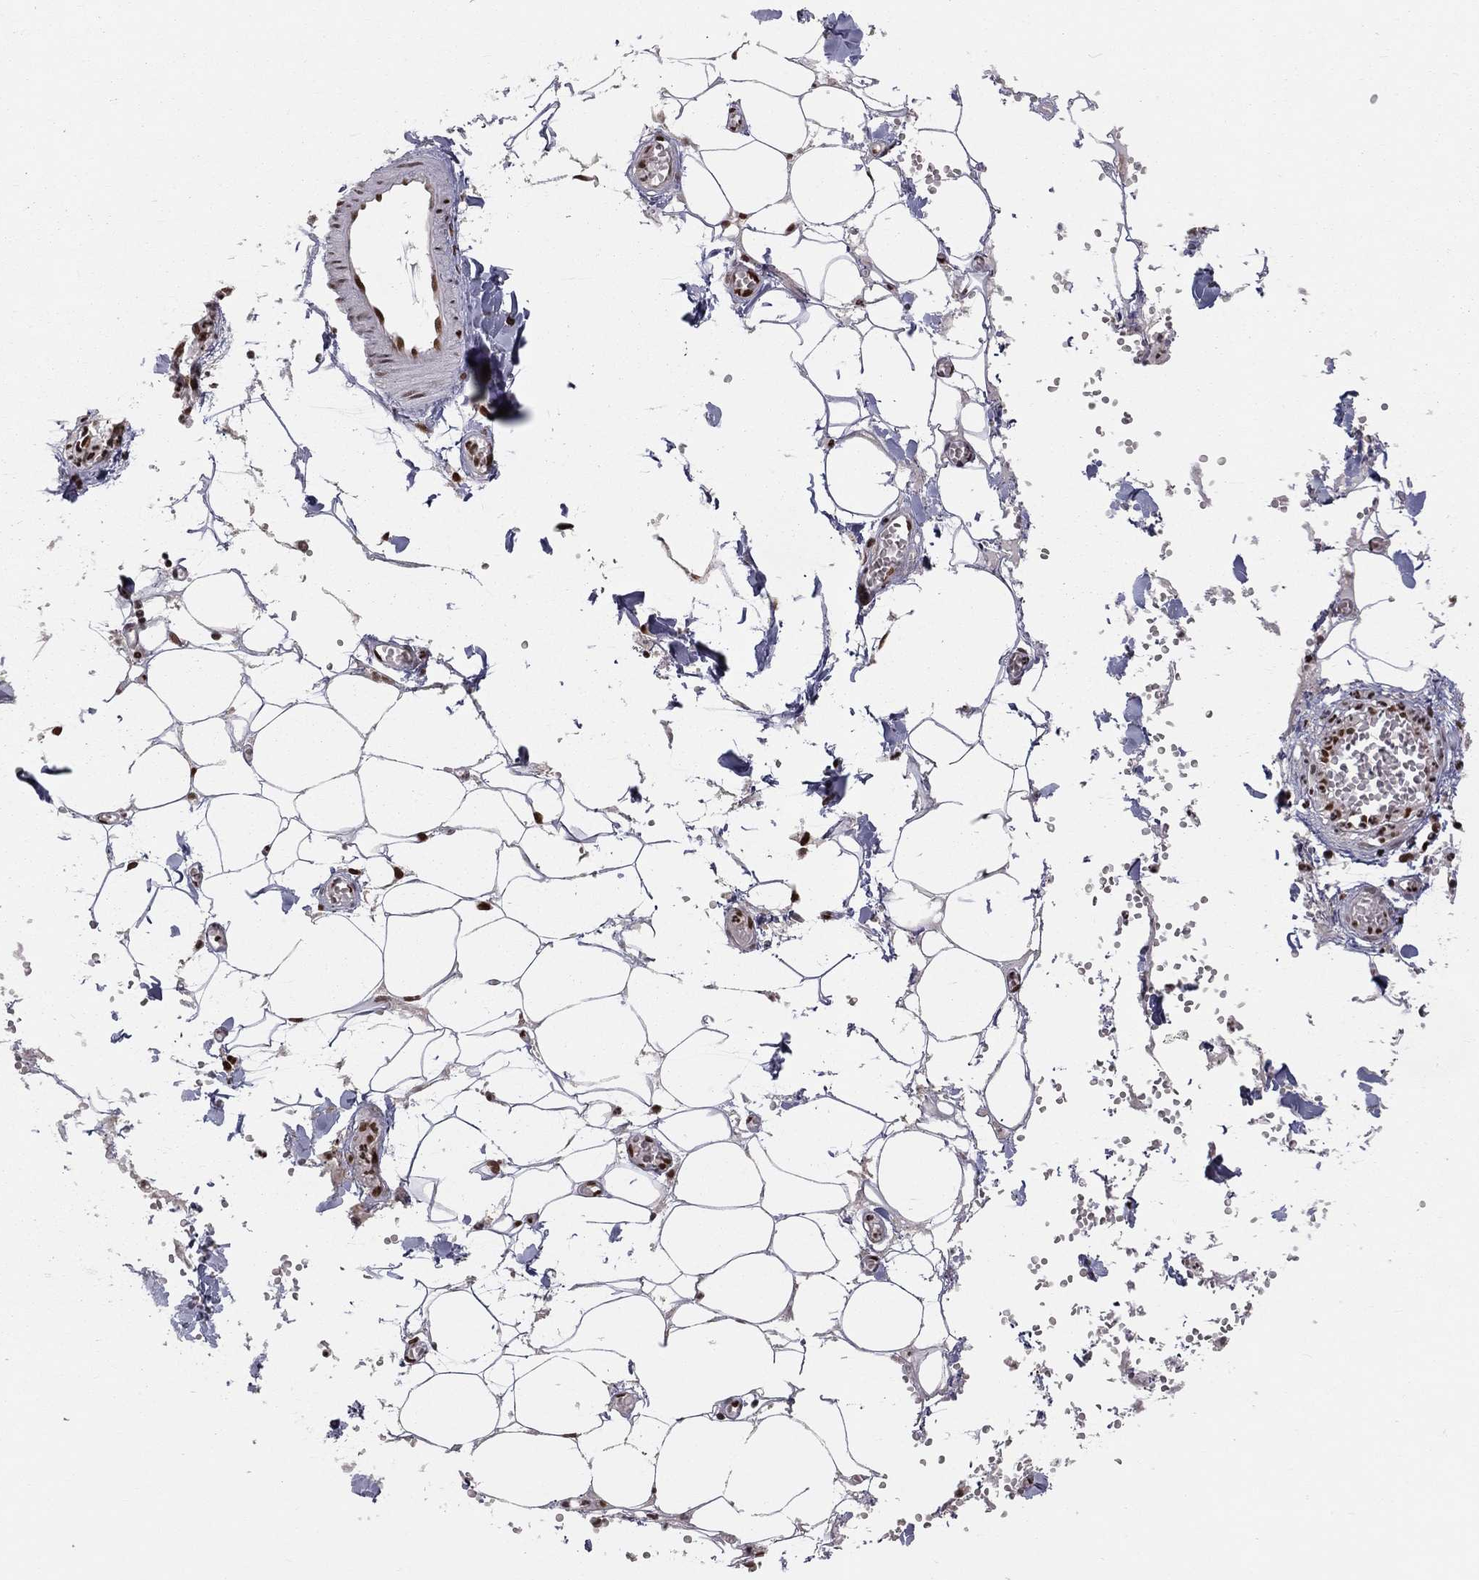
{"staining": {"intensity": "negative", "quantity": "none", "location": "none"}, "tissue": "adipose tissue", "cell_type": "Adipocytes", "image_type": "normal", "snomed": [{"axis": "morphology", "description": "Normal tissue, NOS"}, {"axis": "morphology", "description": "Squamous cell carcinoma, NOS"}, {"axis": "topography", "description": "Cartilage tissue"}, {"axis": "topography", "description": "Lung"}], "caption": "Adipose tissue stained for a protein using immunohistochemistry (IHC) displays no staining adipocytes.", "gene": "NFYB", "patient": {"sex": "male", "age": 66}}